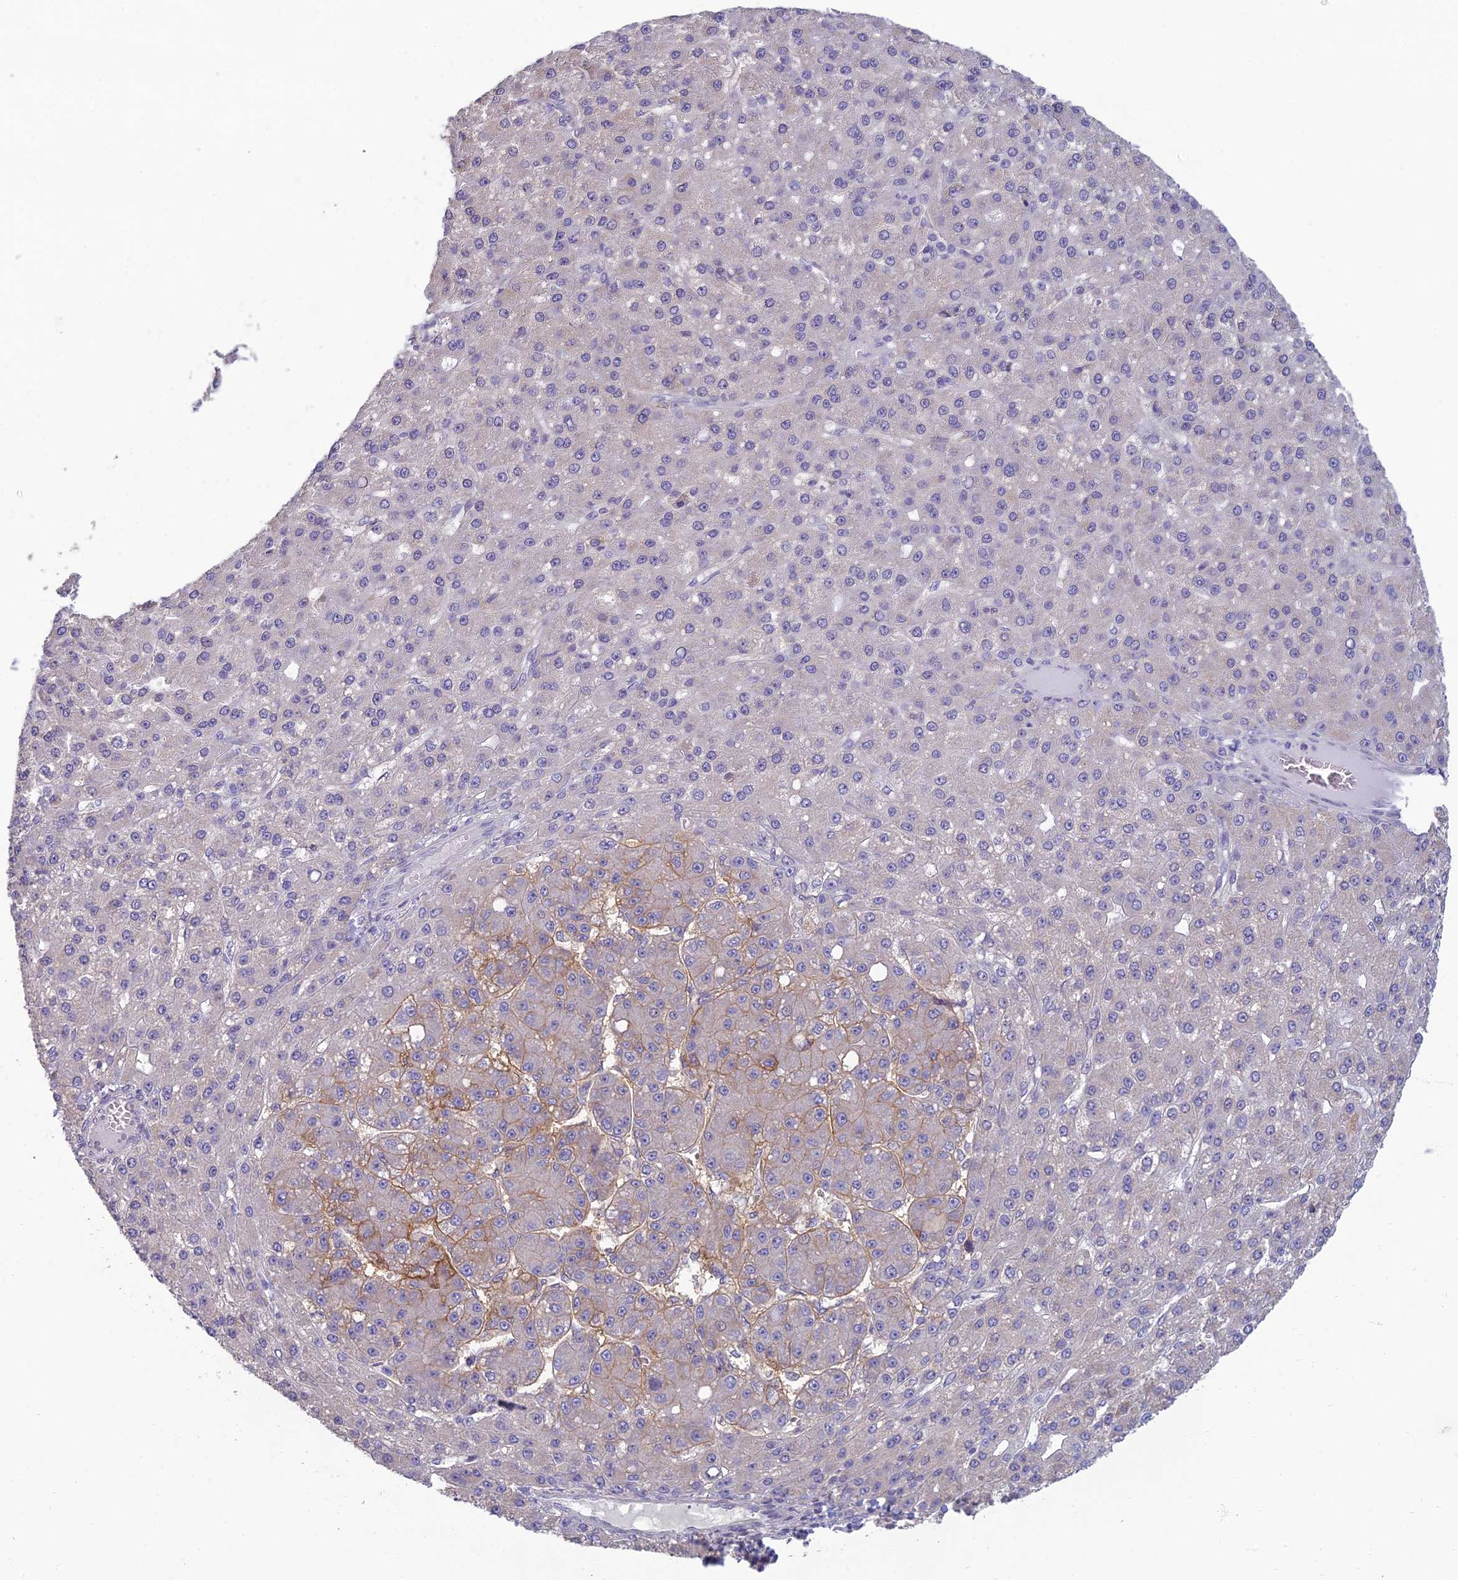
{"staining": {"intensity": "moderate", "quantity": "<25%", "location": "cytoplasmic/membranous"}, "tissue": "liver cancer", "cell_type": "Tumor cells", "image_type": "cancer", "snomed": [{"axis": "morphology", "description": "Carcinoma, Hepatocellular, NOS"}, {"axis": "topography", "description": "Liver"}], "caption": "Liver cancer (hepatocellular carcinoma) tissue reveals moderate cytoplasmic/membranous expression in approximately <25% of tumor cells, visualized by immunohistochemistry. The protein is shown in brown color, while the nuclei are stained blue.", "gene": "NEURL1", "patient": {"sex": "male", "age": 67}}